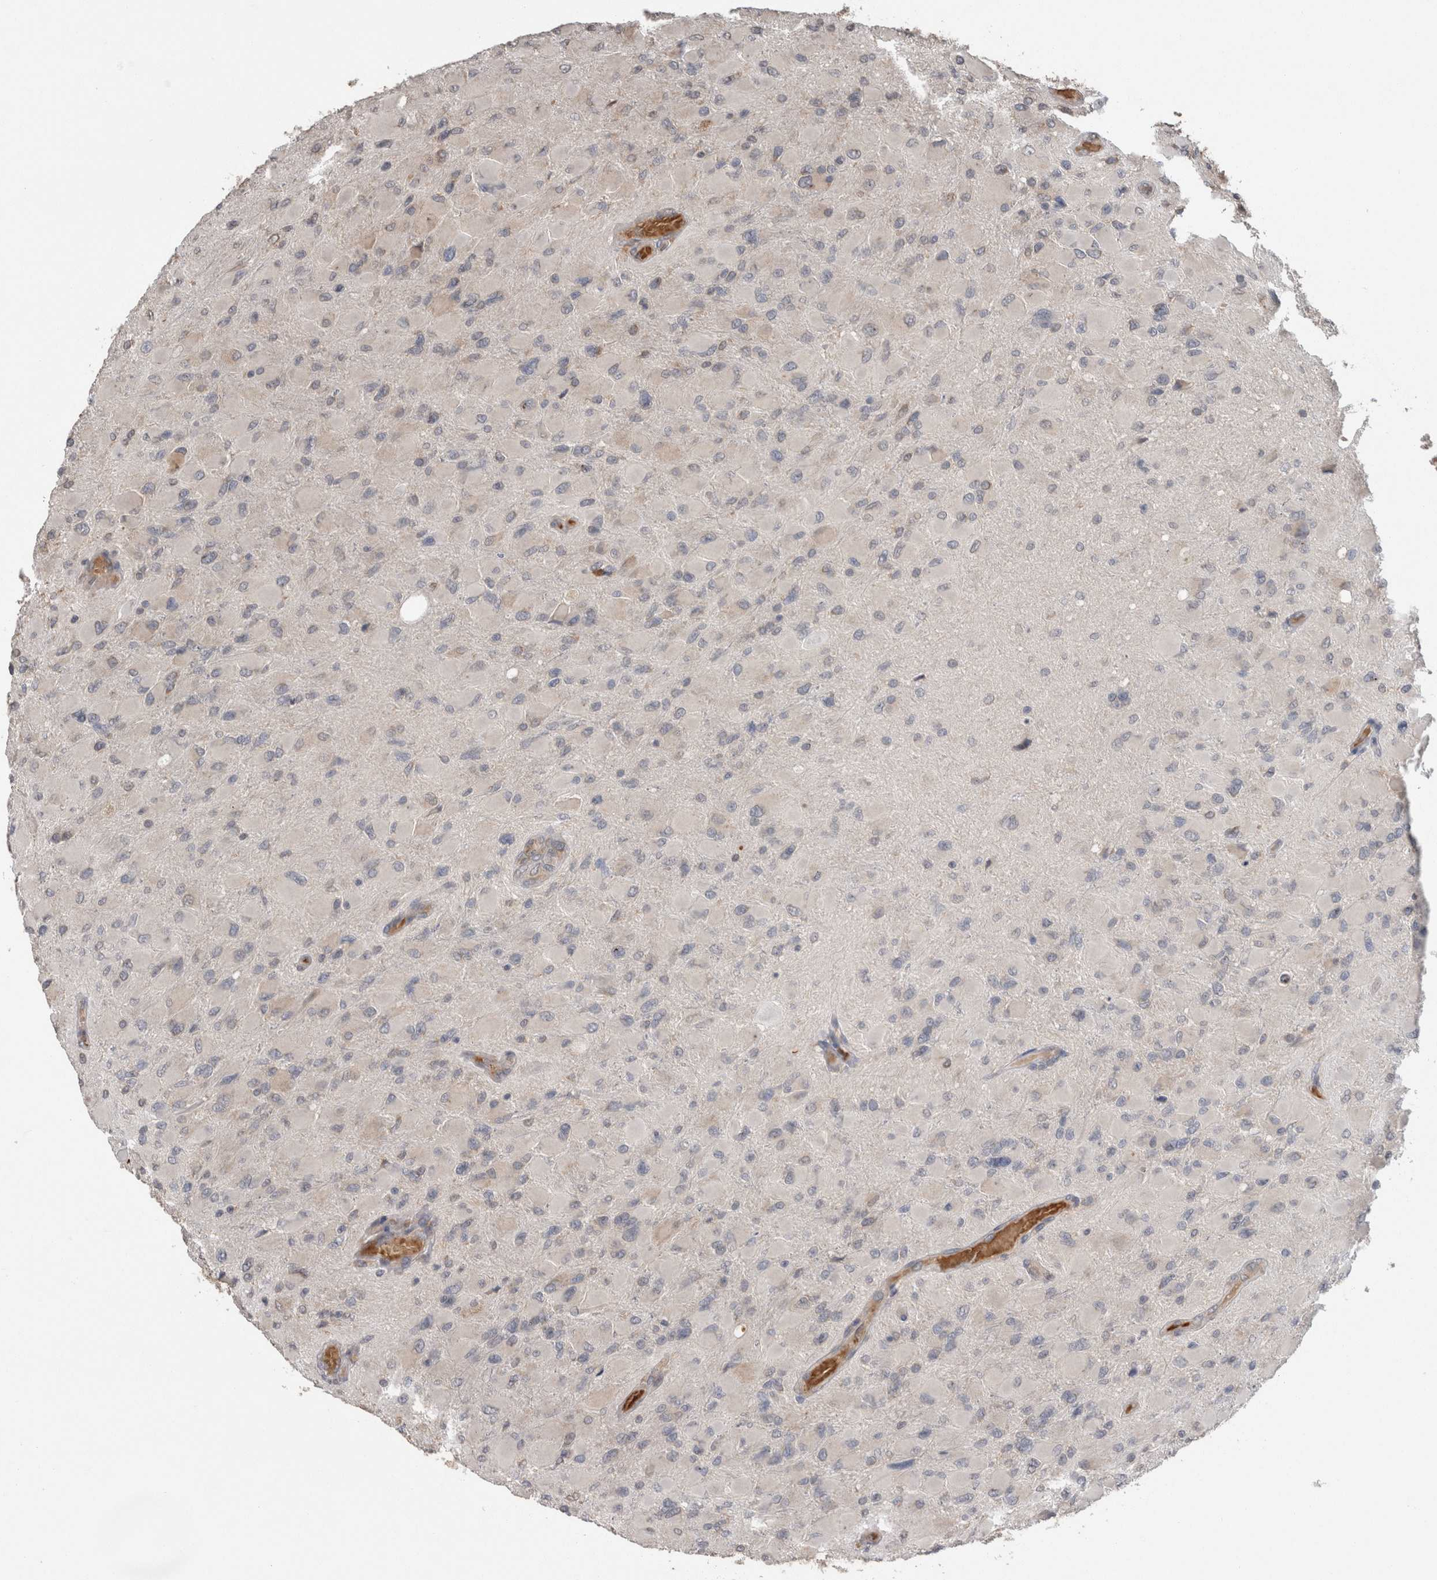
{"staining": {"intensity": "negative", "quantity": "none", "location": "none"}, "tissue": "glioma", "cell_type": "Tumor cells", "image_type": "cancer", "snomed": [{"axis": "morphology", "description": "Glioma, malignant, High grade"}, {"axis": "topography", "description": "Cerebral cortex"}], "caption": "Tumor cells are negative for brown protein staining in malignant glioma (high-grade). (DAB (3,3'-diaminobenzidine) immunohistochemistry, high magnification).", "gene": "ADGRL3", "patient": {"sex": "female", "age": 36}}